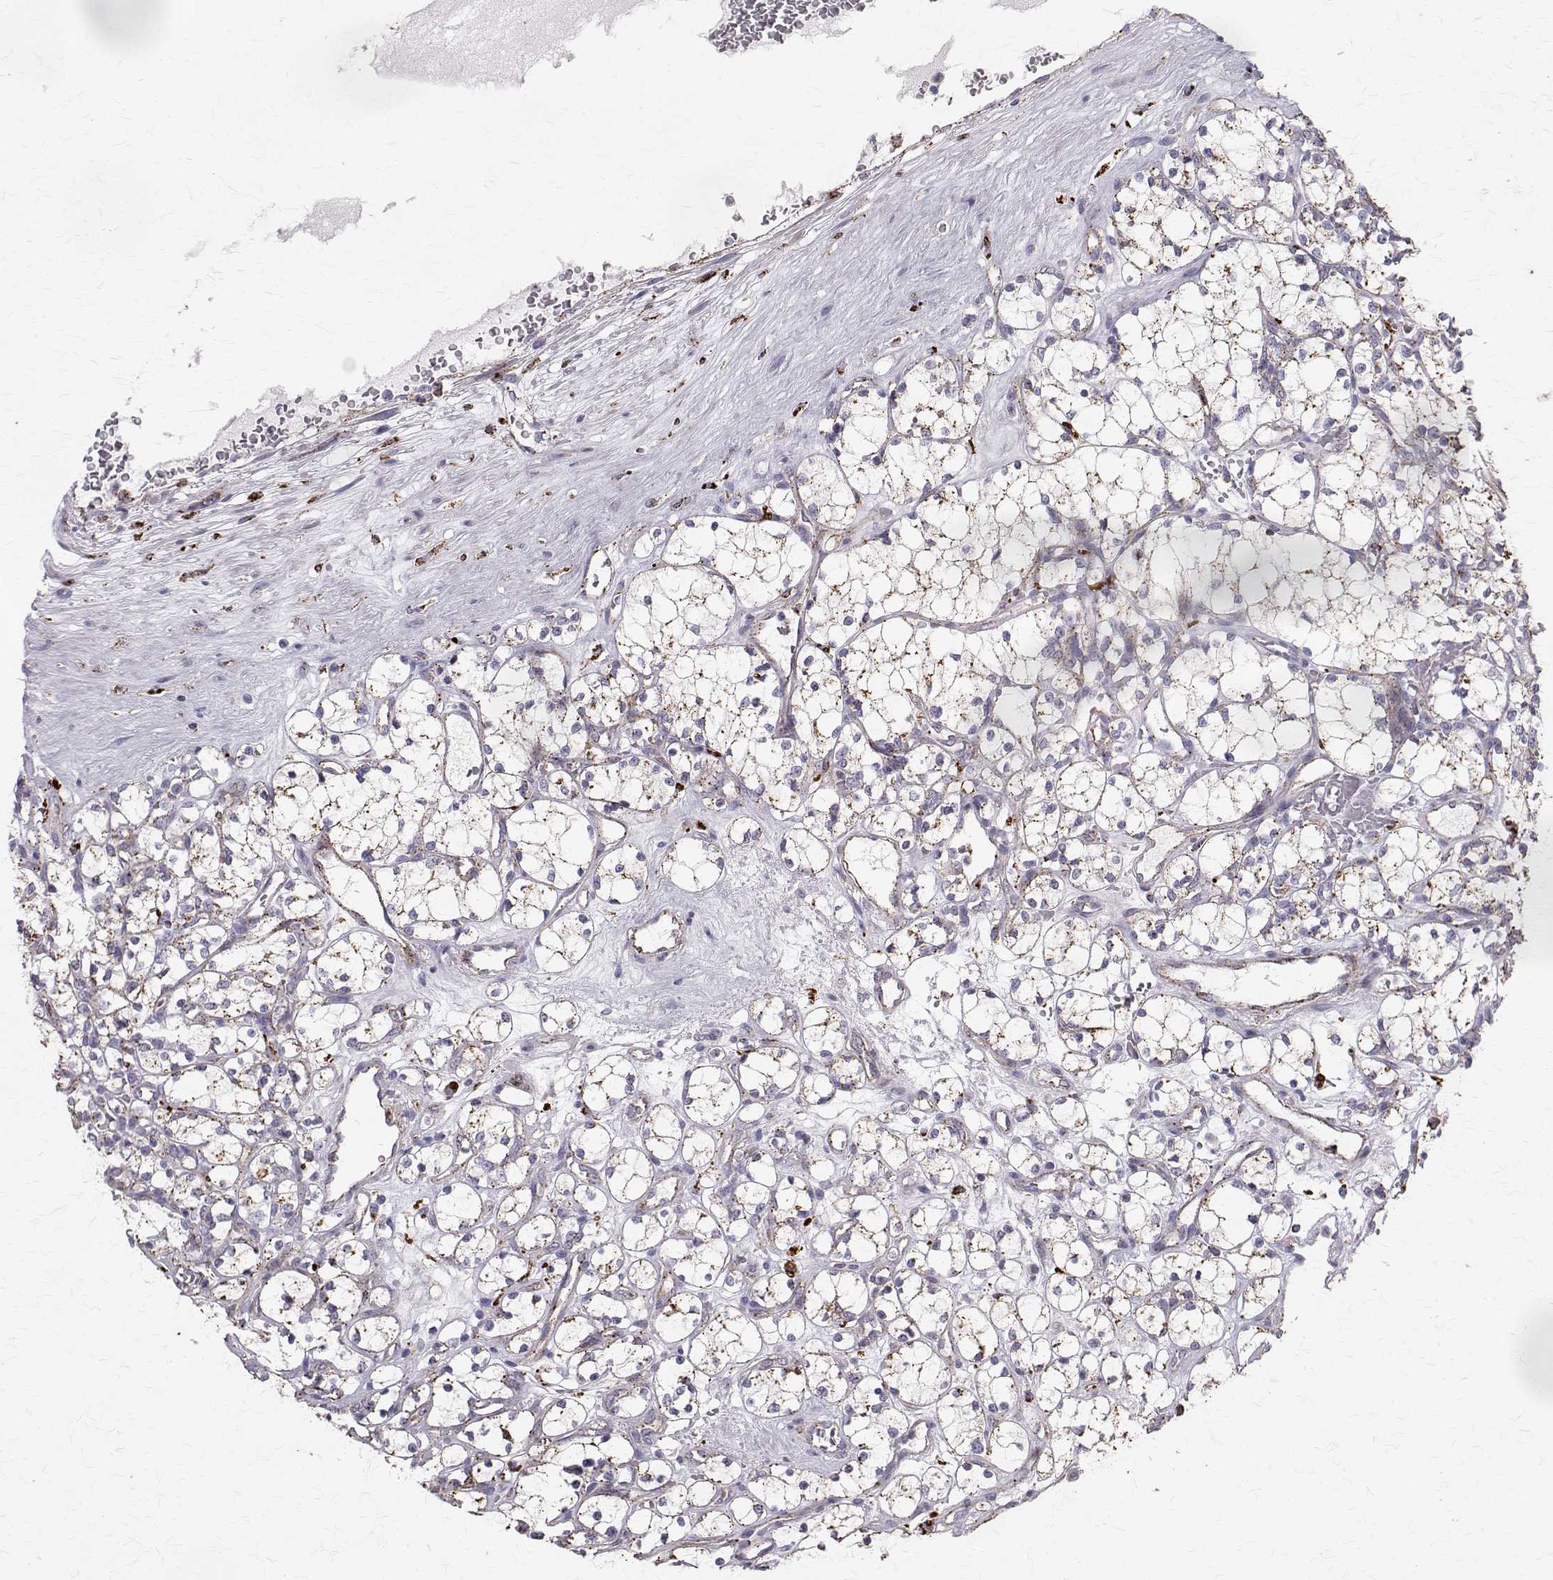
{"staining": {"intensity": "negative", "quantity": "none", "location": "none"}, "tissue": "renal cancer", "cell_type": "Tumor cells", "image_type": "cancer", "snomed": [{"axis": "morphology", "description": "Adenocarcinoma, NOS"}, {"axis": "topography", "description": "Kidney"}], "caption": "Micrograph shows no significant protein expression in tumor cells of renal cancer. Nuclei are stained in blue.", "gene": "TPP1", "patient": {"sex": "female", "age": 69}}